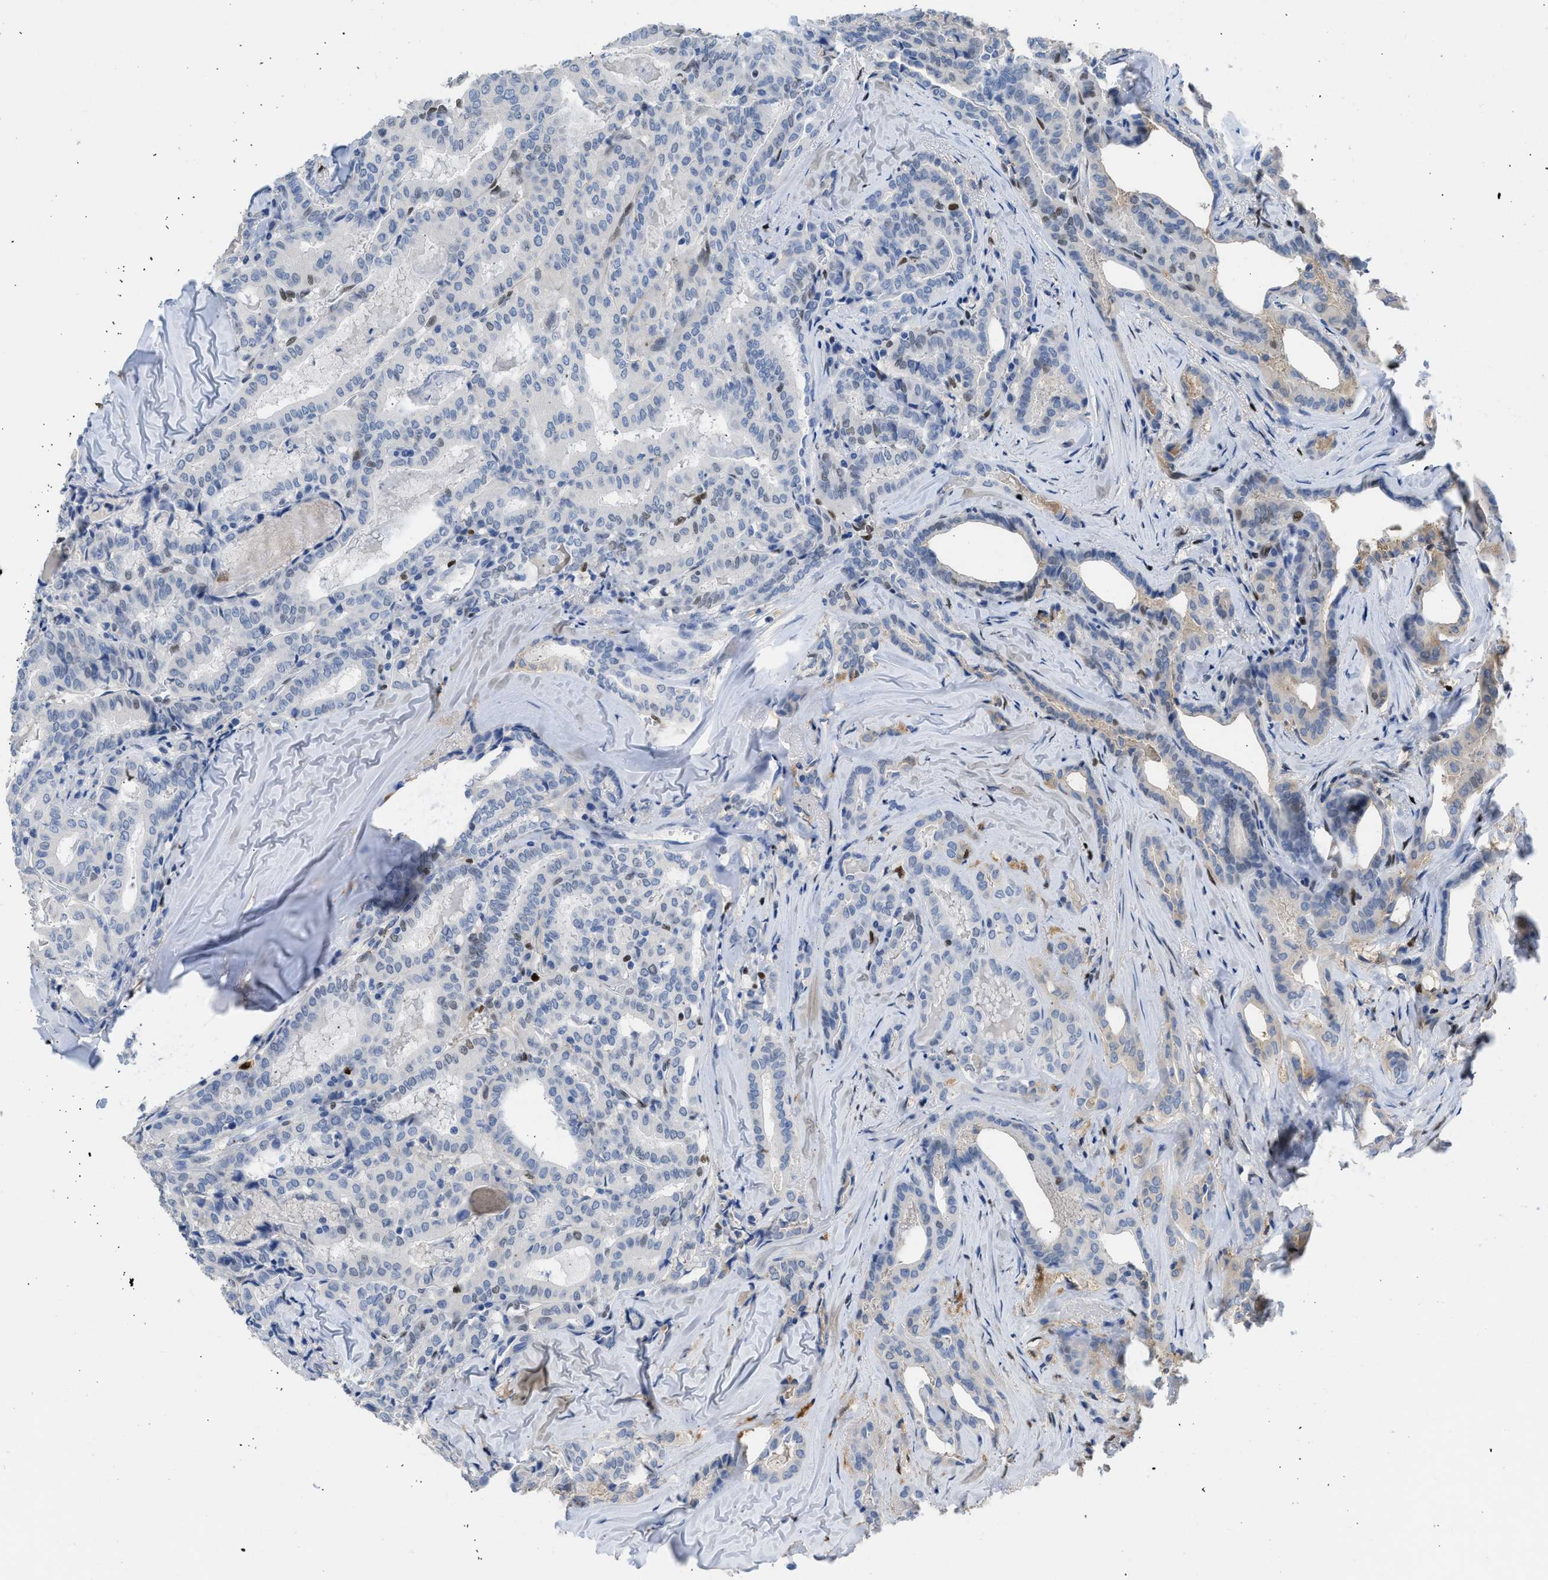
{"staining": {"intensity": "moderate", "quantity": "<25%", "location": "nuclear"}, "tissue": "thyroid cancer", "cell_type": "Tumor cells", "image_type": "cancer", "snomed": [{"axis": "morphology", "description": "Papillary adenocarcinoma, NOS"}, {"axis": "topography", "description": "Thyroid gland"}], "caption": "Immunohistochemistry (IHC) photomicrograph of neoplastic tissue: human thyroid cancer (papillary adenocarcinoma) stained using IHC shows low levels of moderate protein expression localized specifically in the nuclear of tumor cells, appearing as a nuclear brown color.", "gene": "LEF1", "patient": {"sex": "female", "age": 42}}